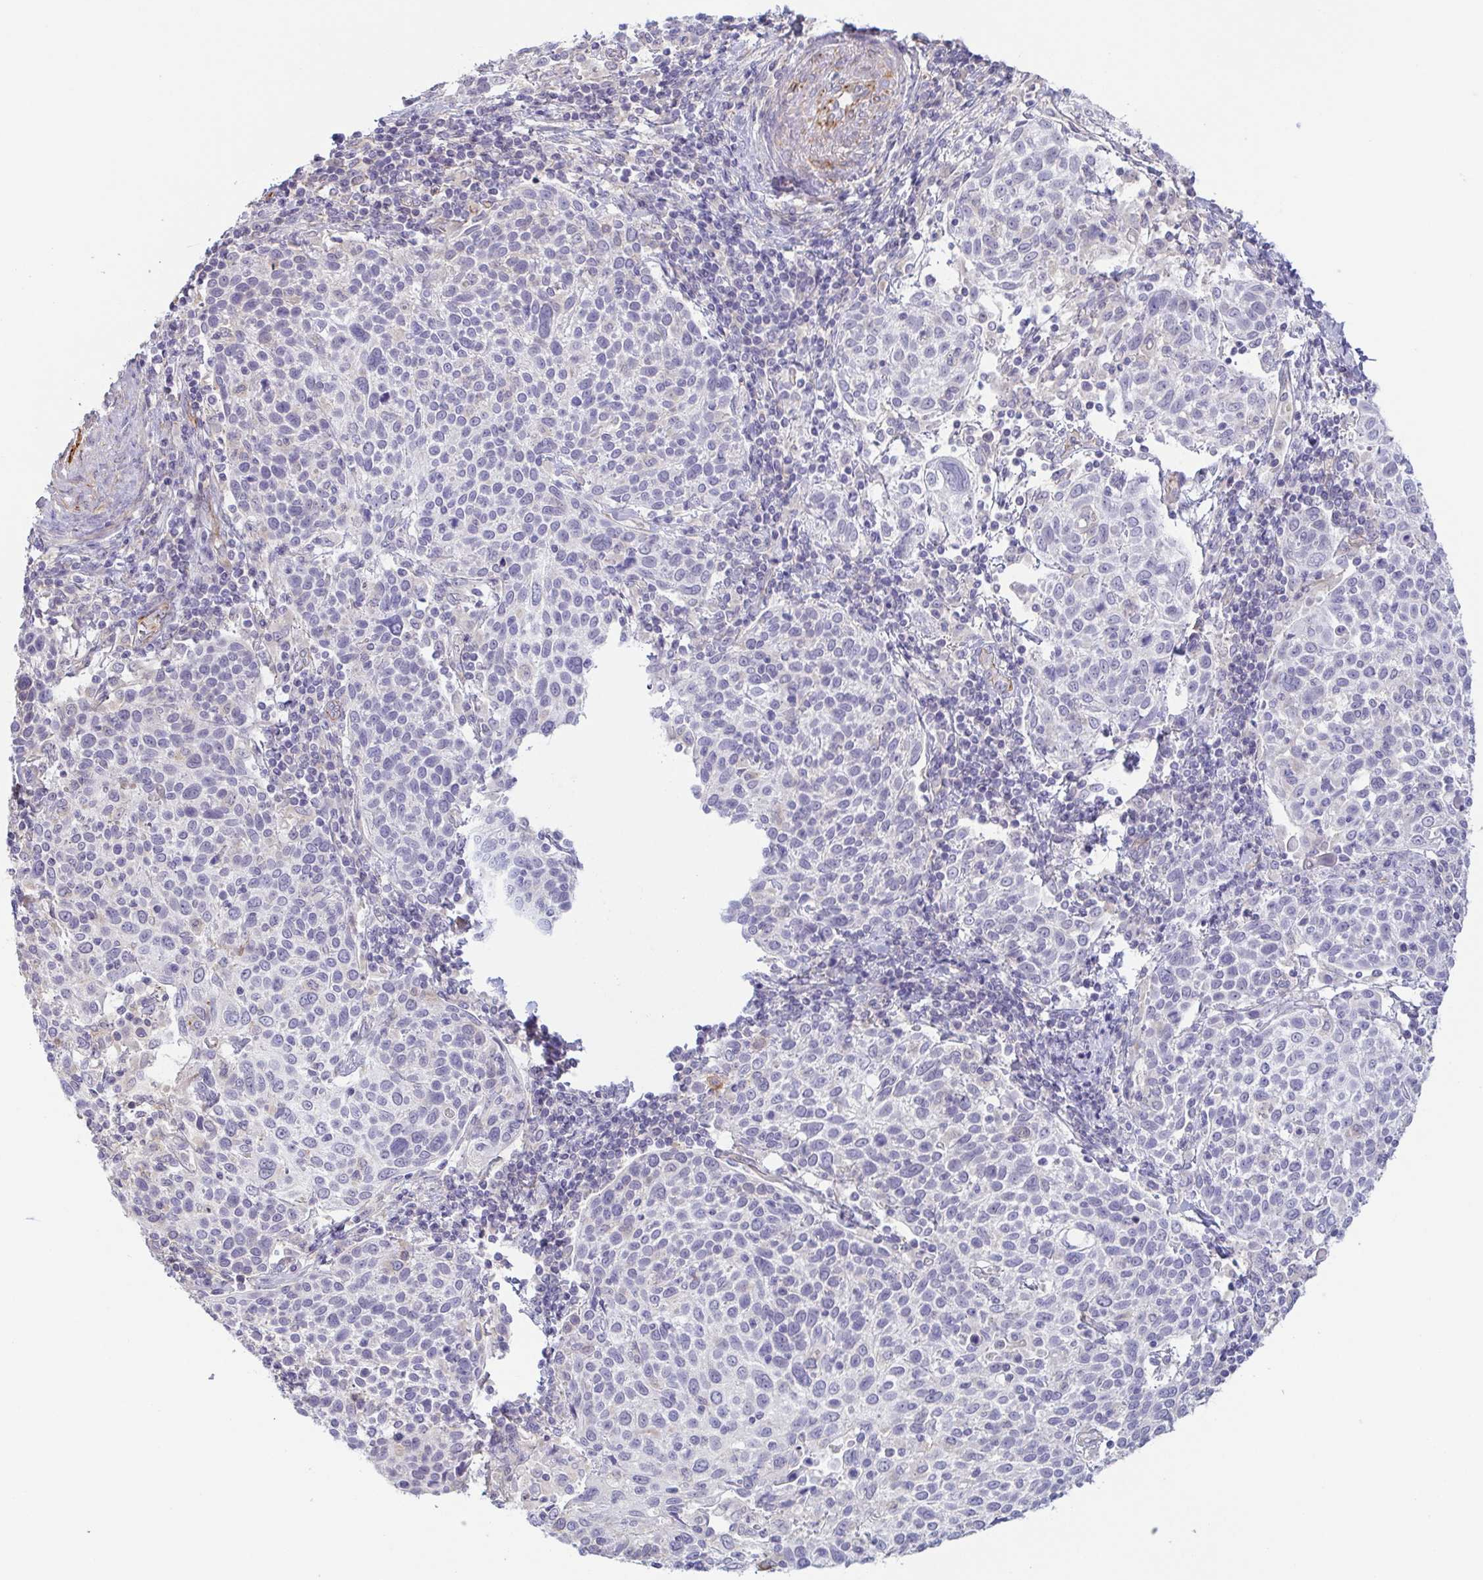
{"staining": {"intensity": "negative", "quantity": "none", "location": "none"}, "tissue": "cervical cancer", "cell_type": "Tumor cells", "image_type": "cancer", "snomed": [{"axis": "morphology", "description": "Squamous cell carcinoma, NOS"}, {"axis": "topography", "description": "Cervix"}], "caption": "Histopathology image shows no protein positivity in tumor cells of cervical cancer tissue.", "gene": "COL17A1", "patient": {"sex": "female", "age": 61}}